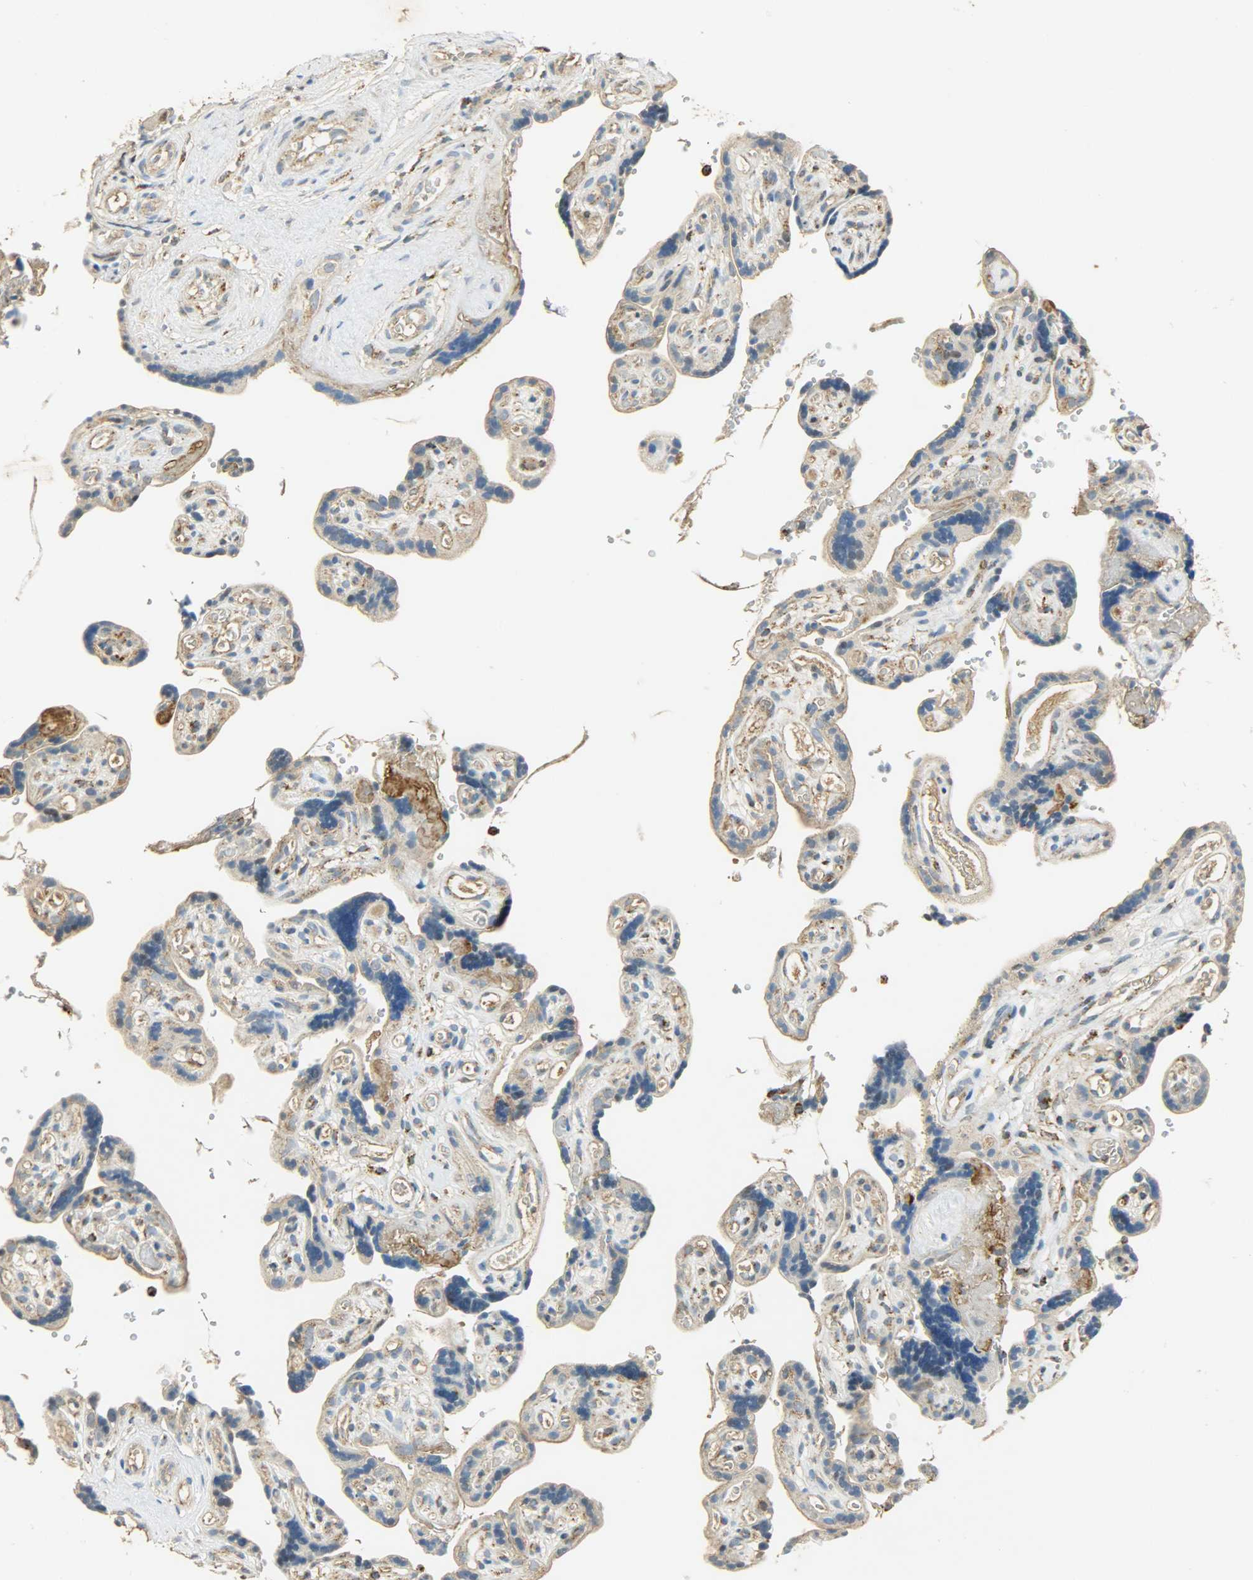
{"staining": {"intensity": "strong", "quantity": ">75%", "location": "cytoplasmic/membranous"}, "tissue": "placenta", "cell_type": "Decidual cells", "image_type": "normal", "snomed": [{"axis": "morphology", "description": "Normal tissue, NOS"}, {"axis": "topography", "description": "Placenta"}], "caption": "Immunohistochemical staining of unremarkable placenta displays high levels of strong cytoplasmic/membranous staining in about >75% of decidual cells.", "gene": "HDHD5", "patient": {"sex": "female", "age": 30}}